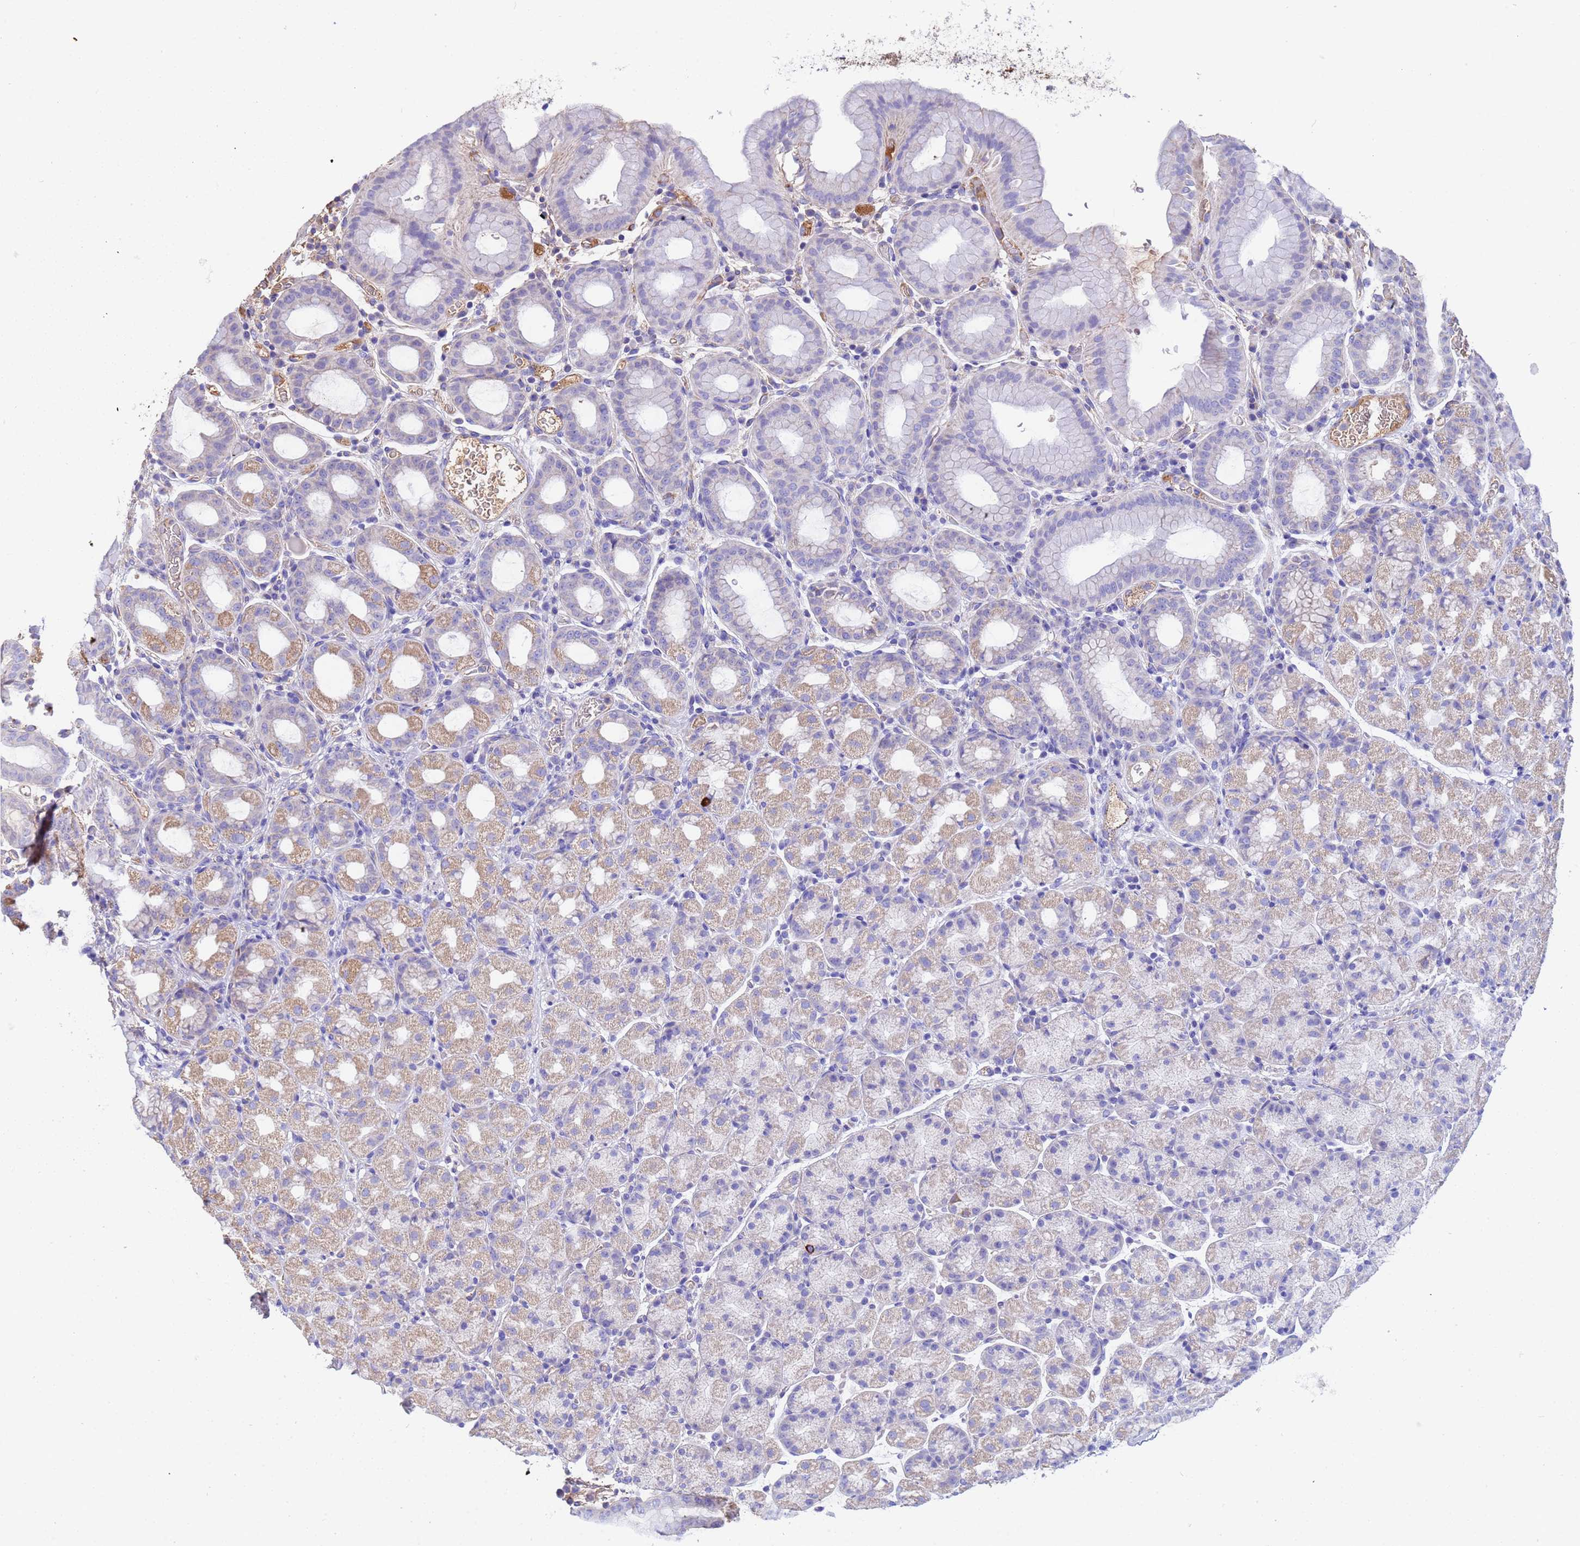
{"staining": {"intensity": "weak", "quantity": "25%-75%", "location": "cytoplasmic/membranous"}, "tissue": "stomach", "cell_type": "Glandular cells", "image_type": "normal", "snomed": [{"axis": "morphology", "description": "Normal tissue, NOS"}, {"axis": "topography", "description": "Stomach, upper"}, {"axis": "topography", "description": "Stomach, lower"}, {"axis": "topography", "description": "Small intestine"}], "caption": "The histopathology image shows staining of normal stomach, revealing weak cytoplasmic/membranous protein positivity (brown color) within glandular cells.", "gene": "GLUD1", "patient": {"sex": "male", "age": 68}}